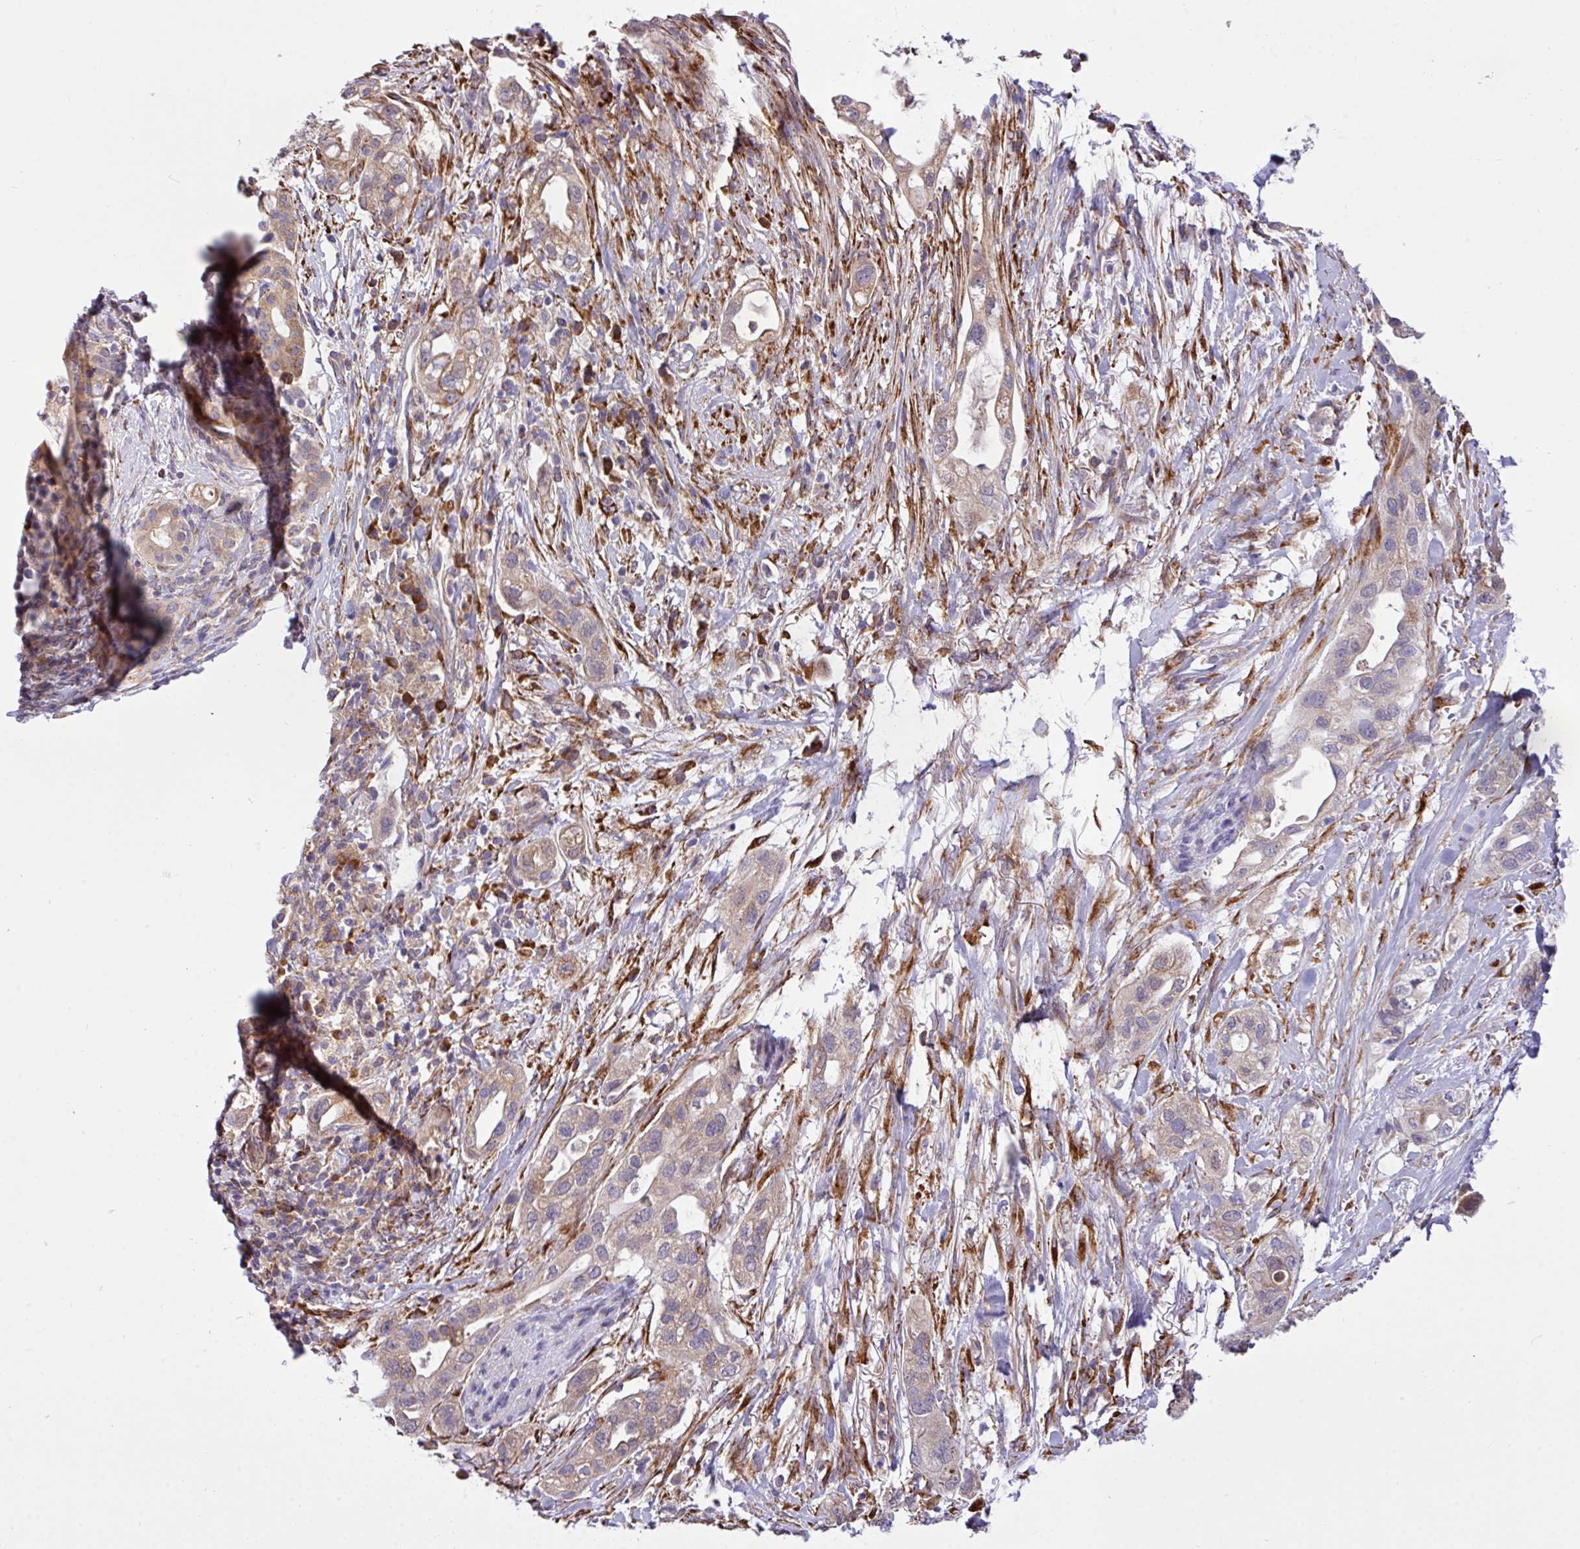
{"staining": {"intensity": "weak", "quantity": "25%-75%", "location": "cytoplasmic/membranous"}, "tissue": "pancreatic cancer", "cell_type": "Tumor cells", "image_type": "cancer", "snomed": [{"axis": "morphology", "description": "Adenocarcinoma, NOS"}, {"axis": "topography", "description": "Pancreas"}], "caption": "Human pancreatic cancer (adenocarcinoma) stained with a brown dye shows weak cytoplasmic/membranous positive positivity in approximately 25%-75% of tumor cells.", "gene": "TM2D2", "patient": {"sex": "male", "age": 44}}